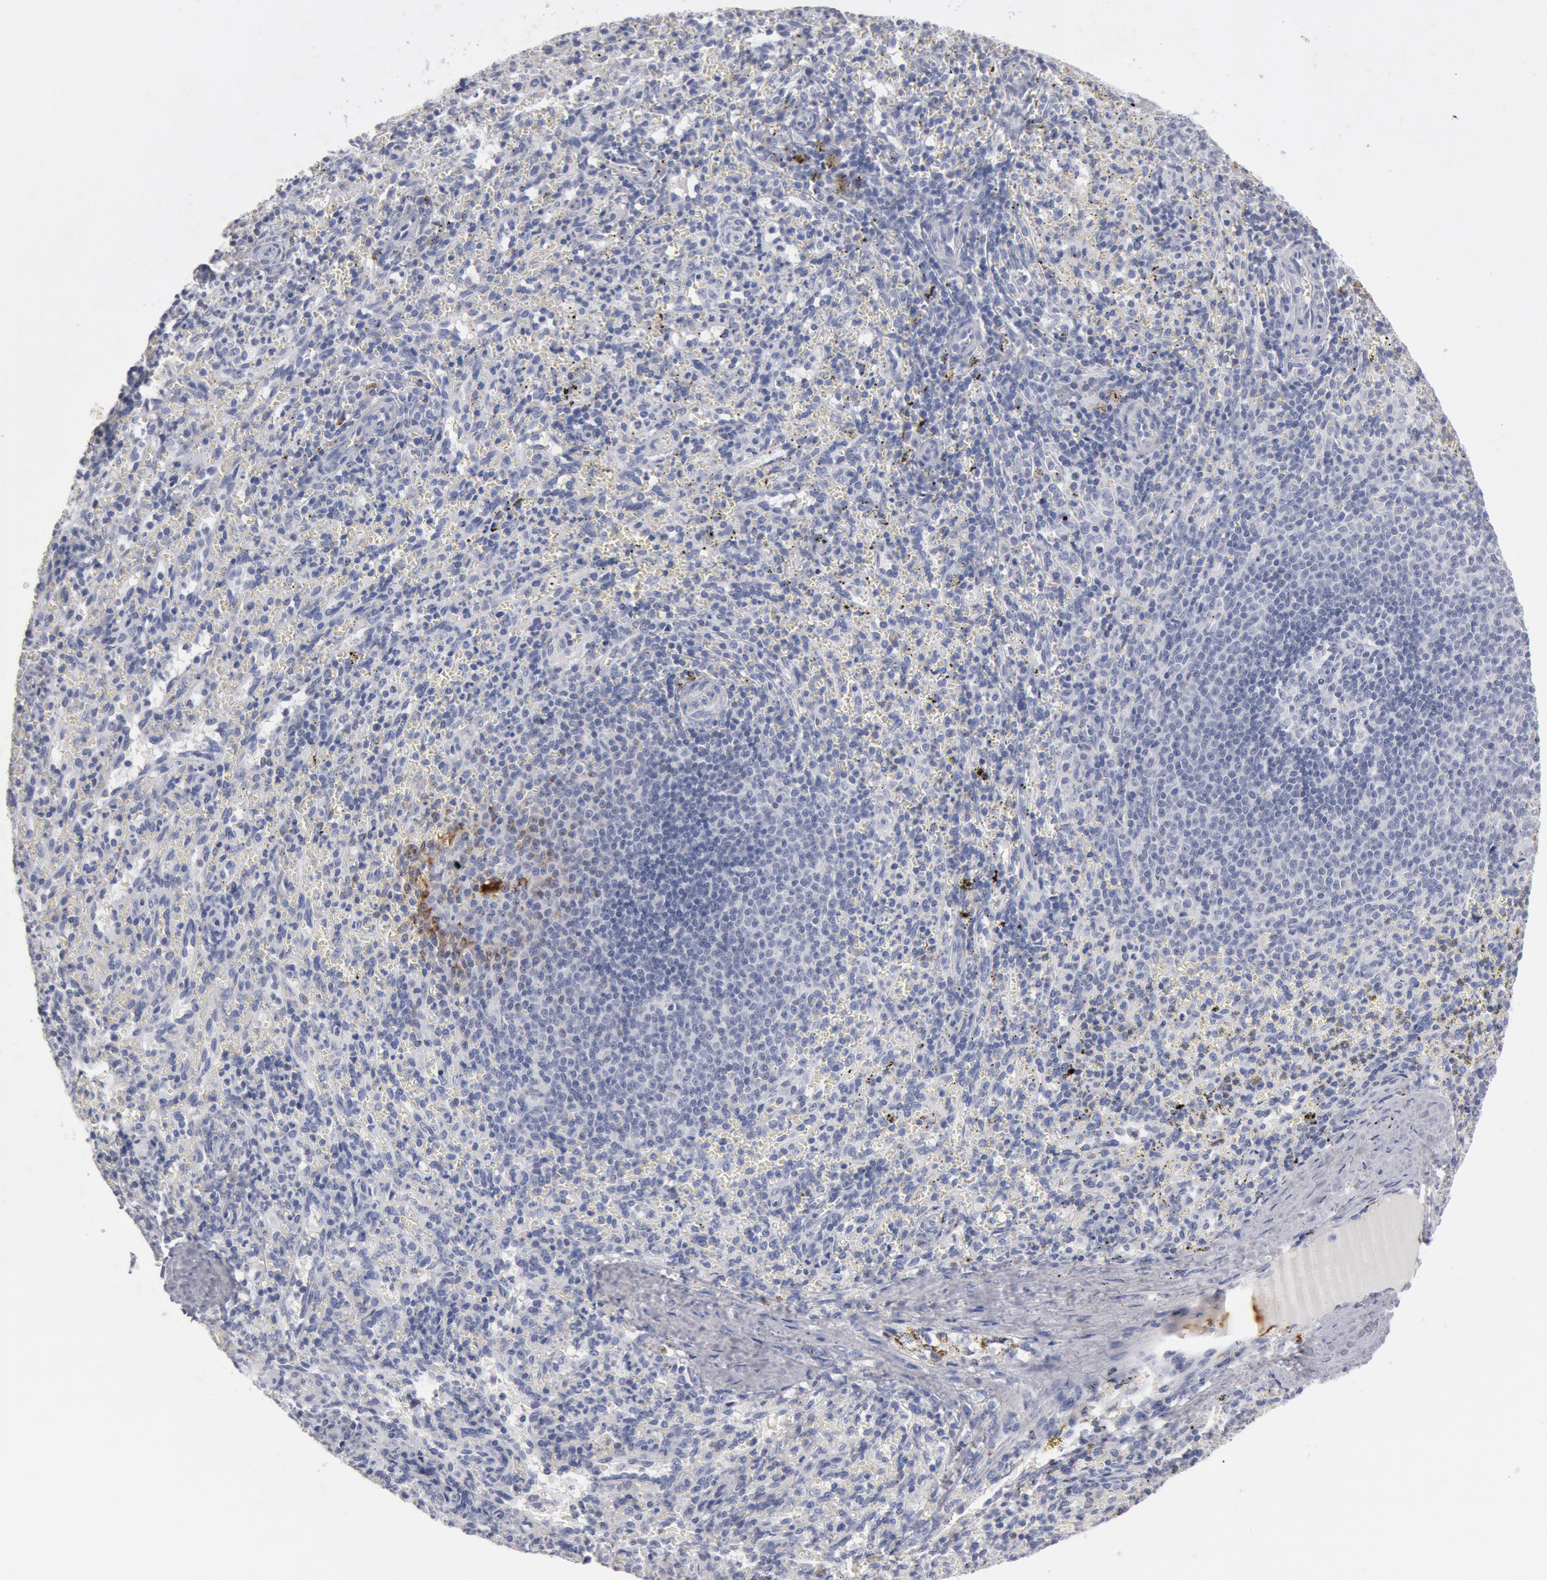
{"staining": {"intensity": "negative", "quantity": "none", "location": "none"}, "tissue": "spleen", "cell_type": "Cells in red pulp", "image_type": "normal", "snomed": [{"axis": "morphology", "description": "Normal tissue, NOS"}, {"axis": "topography", "description": "Spleen"}], "caption": "DAB immunohistochemical staining of unremarkable human spleen displays no significant expression in cells in red pulp. (DAB (3,3'-diaminobenzidine) immunohistochemistry with hematoxylin counter stain).", "gene": "FOXA2", "patient": {"sex": "female", "age": 10}}